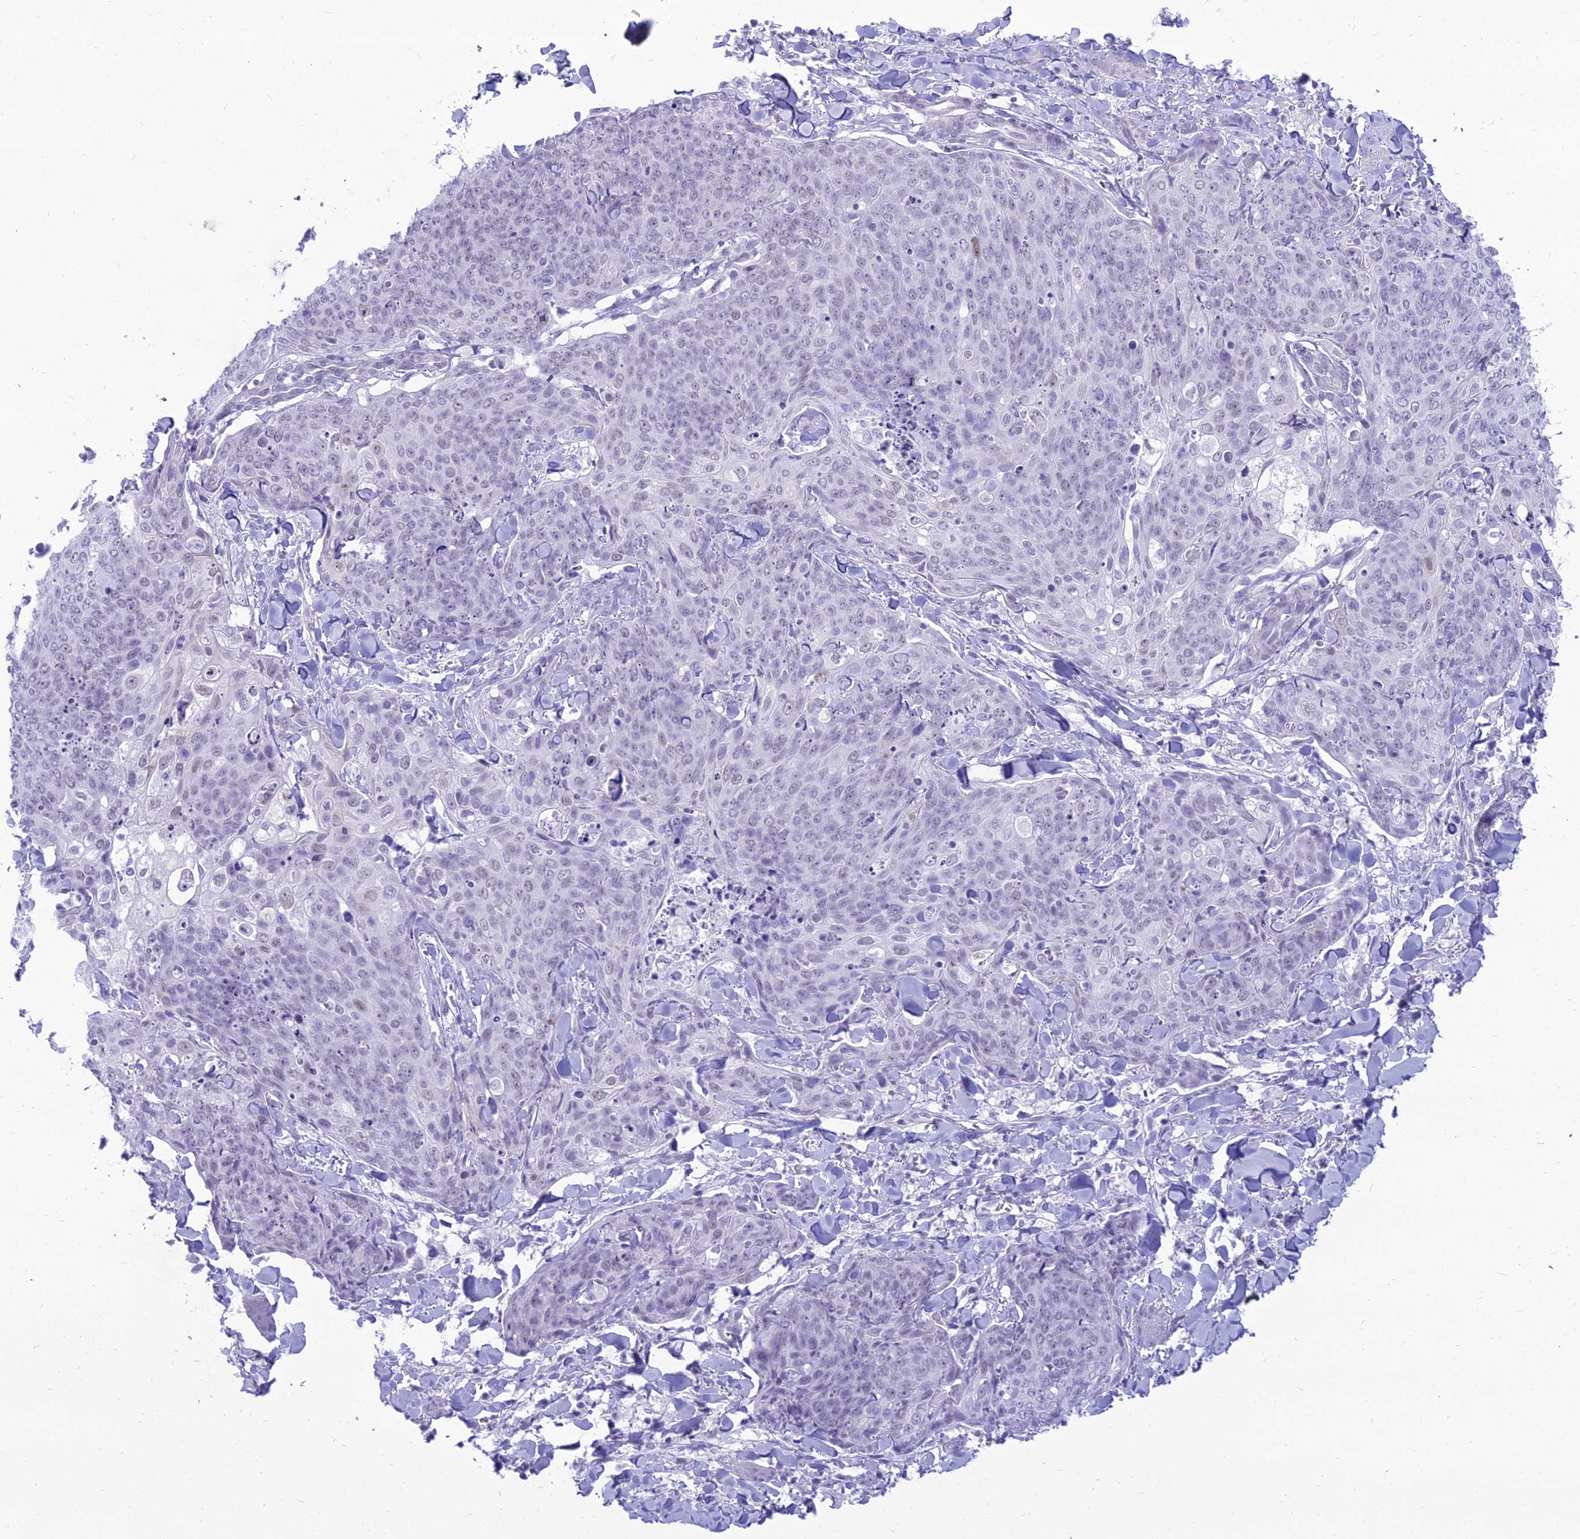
{"staining": {"intensity": "negative", "quantity": "none", "location": "none"}, "tissue": "skin cancer", "cell_type": "Tumor cells", "image_type": "cancer", "snomed": [{"axis": "morphology", "description": "Squamous cell carcinoma, NOS"}, {"axis": "topography", "description": "Skin"}, {"axis": "topography", "description": "Vulva"}], "caption": "Skin cancer was stained to show a protein in brown. There is no significant positivity in tumor cells. (DAB IHC with hematoxylin counter stain).", "gene": "DHX40", "patient": {"sex": "female", "age": 85}}